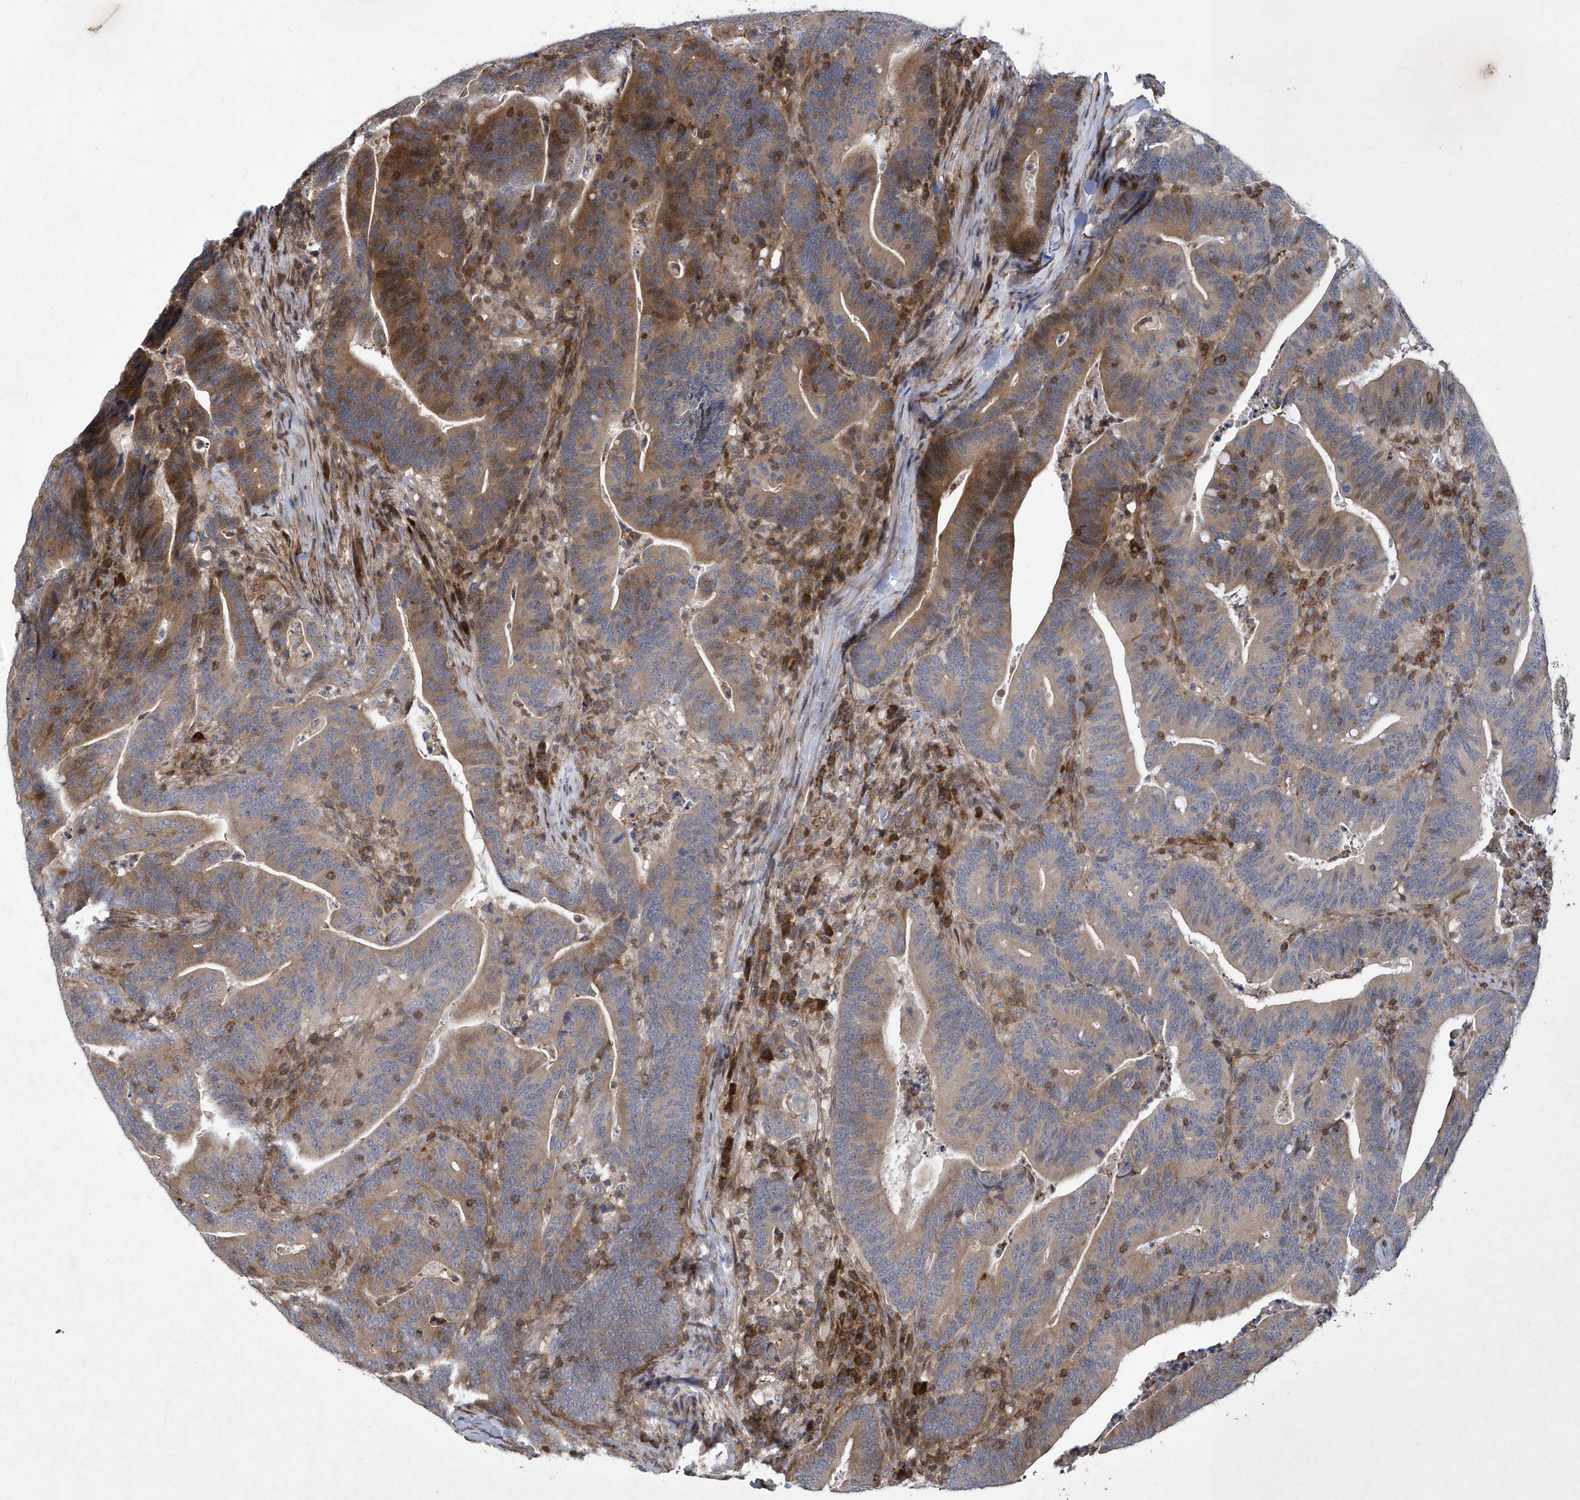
{"staining": {"intensity": "moderate", "quantity": "25%-75%", "location": "cytoplasmic/membranous"}, "tissue": "colorectal cancer", "cell_type": "Tumor cells", "image_type": "cancer", "snomed": [{"axis": "morphology", "description": "Adenocarcinoma, NOS"}, {"axis": "topography", "description": "Colon"}], "caption": "Adenocarcinoma (colorectal) stained with IHC displays moderate cytoplasmic/membranous staining in approximately 25%-75% of tumor cells. (brown staining indicates protein expression, while blue staining denotes nuclei).", "gene": "N4BP2", "patient": {"sex": "female", "age": 67}}